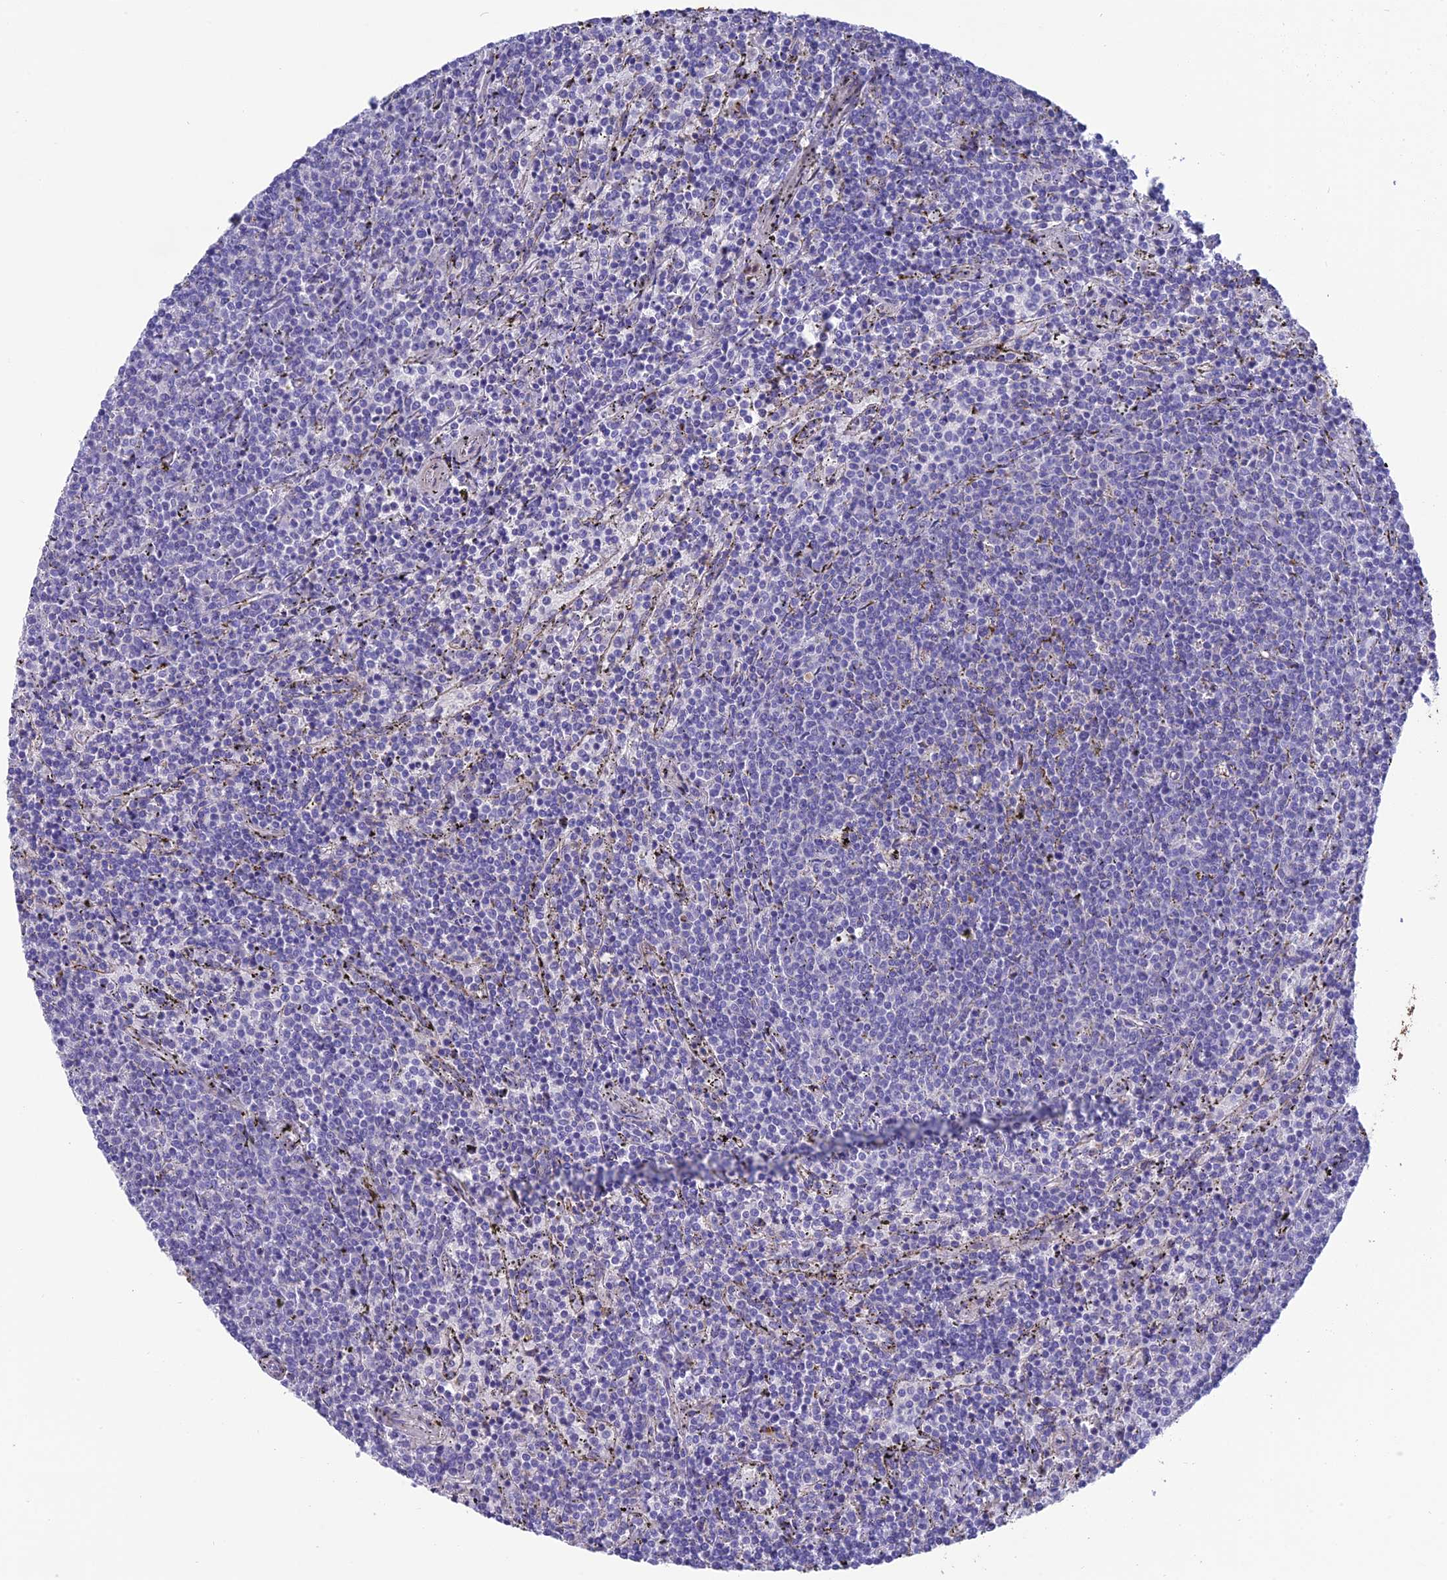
{"staining": {"intensity": "negative", "quantity": "none", "location": "none"}, "tissue": "lymphoma", "cell_type": "Tumor cells", "image_type": "cancer", "snomed": [{"axis": "morphology", "description": "Malignant lymphoma, non-Hodgkin's type, Low grade"}, {"axis": "topography", "description": "Spleen"}], "caption": "Lymphoma was stained to show a protein in brown. There is no significant expression in tumor cells.", "gene": "TNS1", "patient": {"sex": "female", "age": 50}}